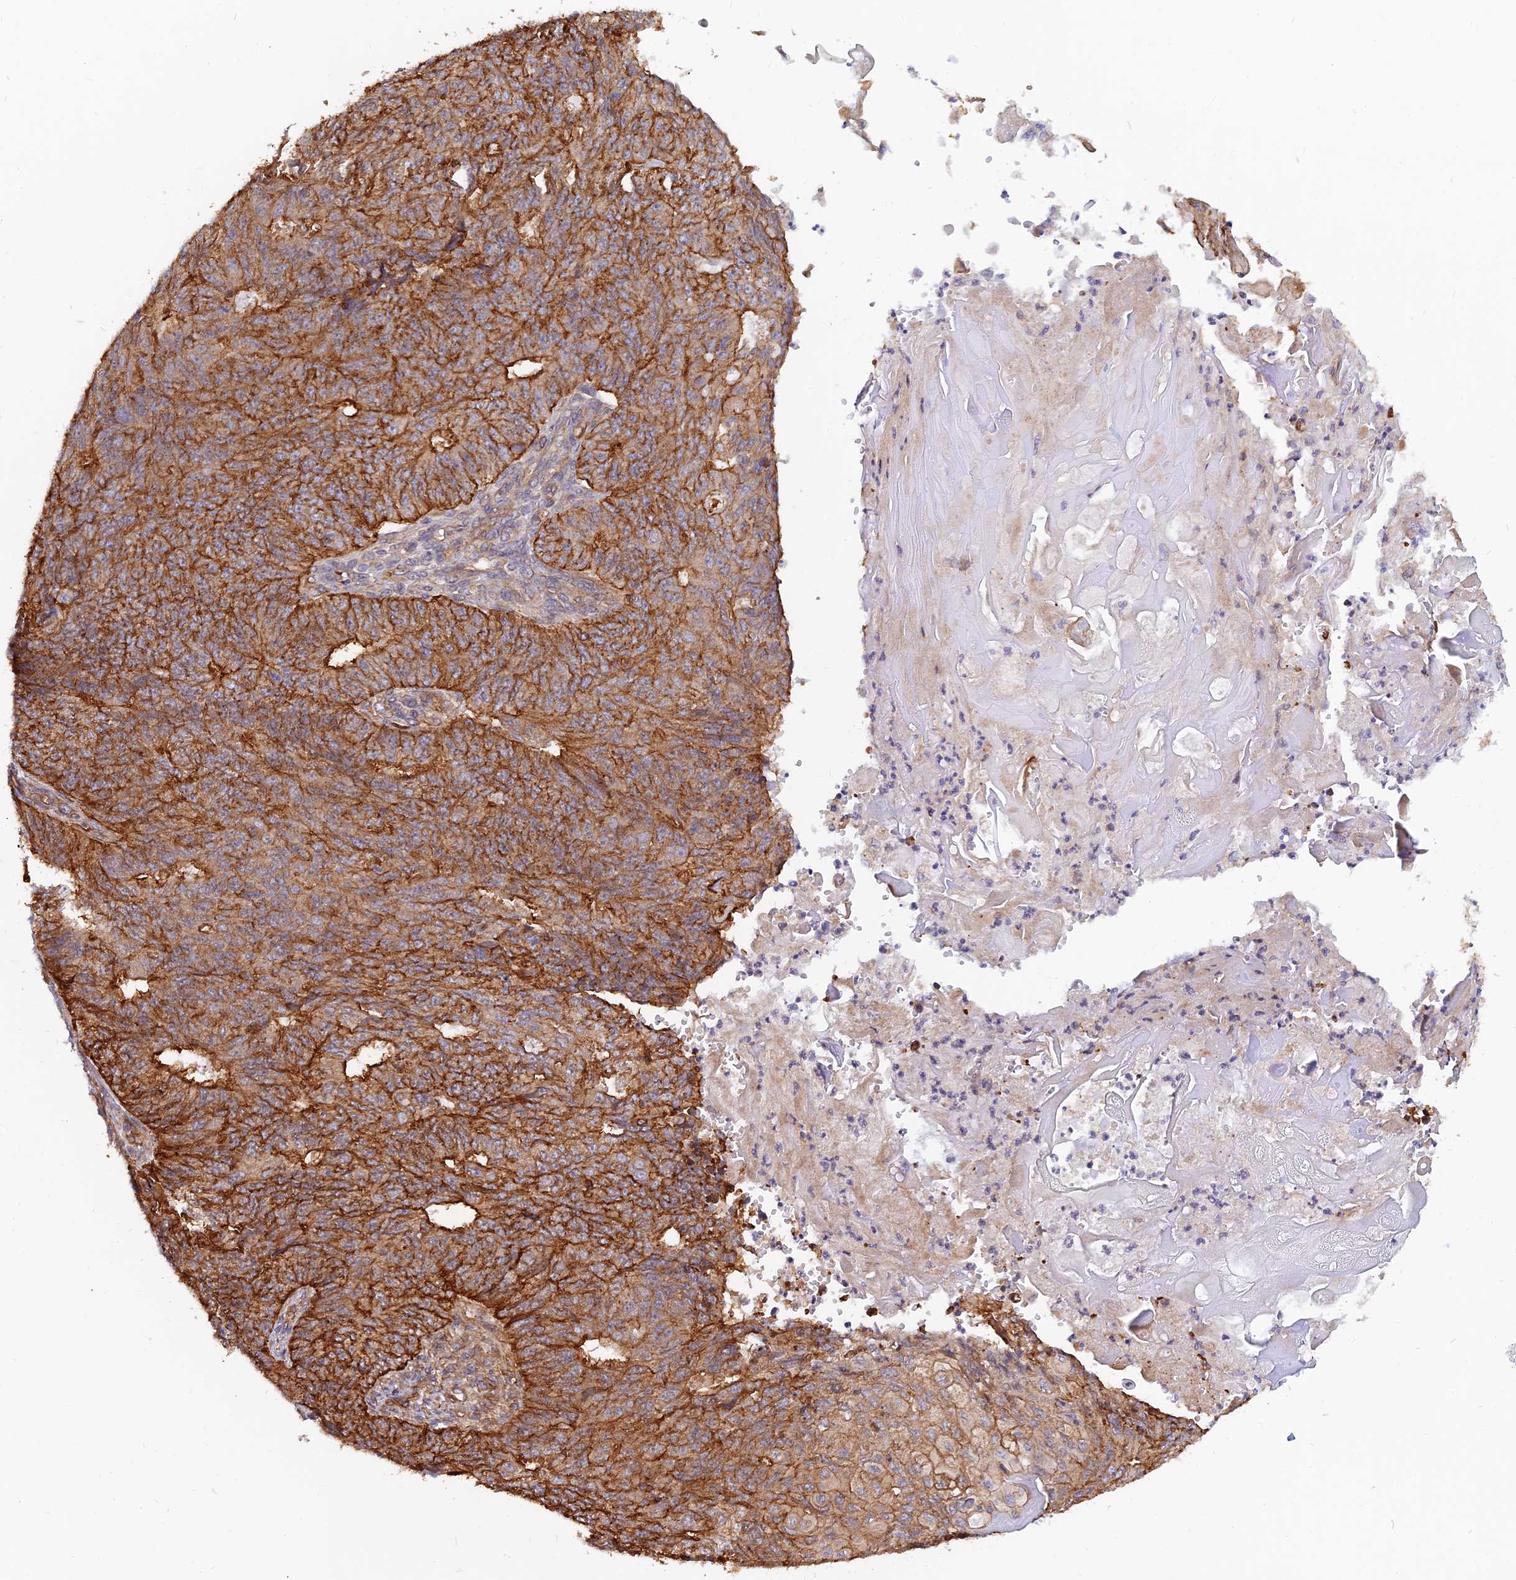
{"staining": {"intensity": "strong", "quantity": ">75%", "location": "cytoplasmic/membranous"}, "tissue": "endometrial cancer", "cell_type": "Tumor cells", "image_type": "cancer", "snomed": [{"axis": "morphology", "description": "Adenocarcinoma, NOS"}, {"axis": "topography", "description": "Endometrium"}], "caption": "Immunohistochemistry image of human endometrial cancer (adenocarcinoma) stained for a protein (brown), which reveals high levels of strong cytoplasmic/membranous expression in about >75% of tumor cells.", "gene": "WDR41", "patient": {"sex": "female", "age": 32}}